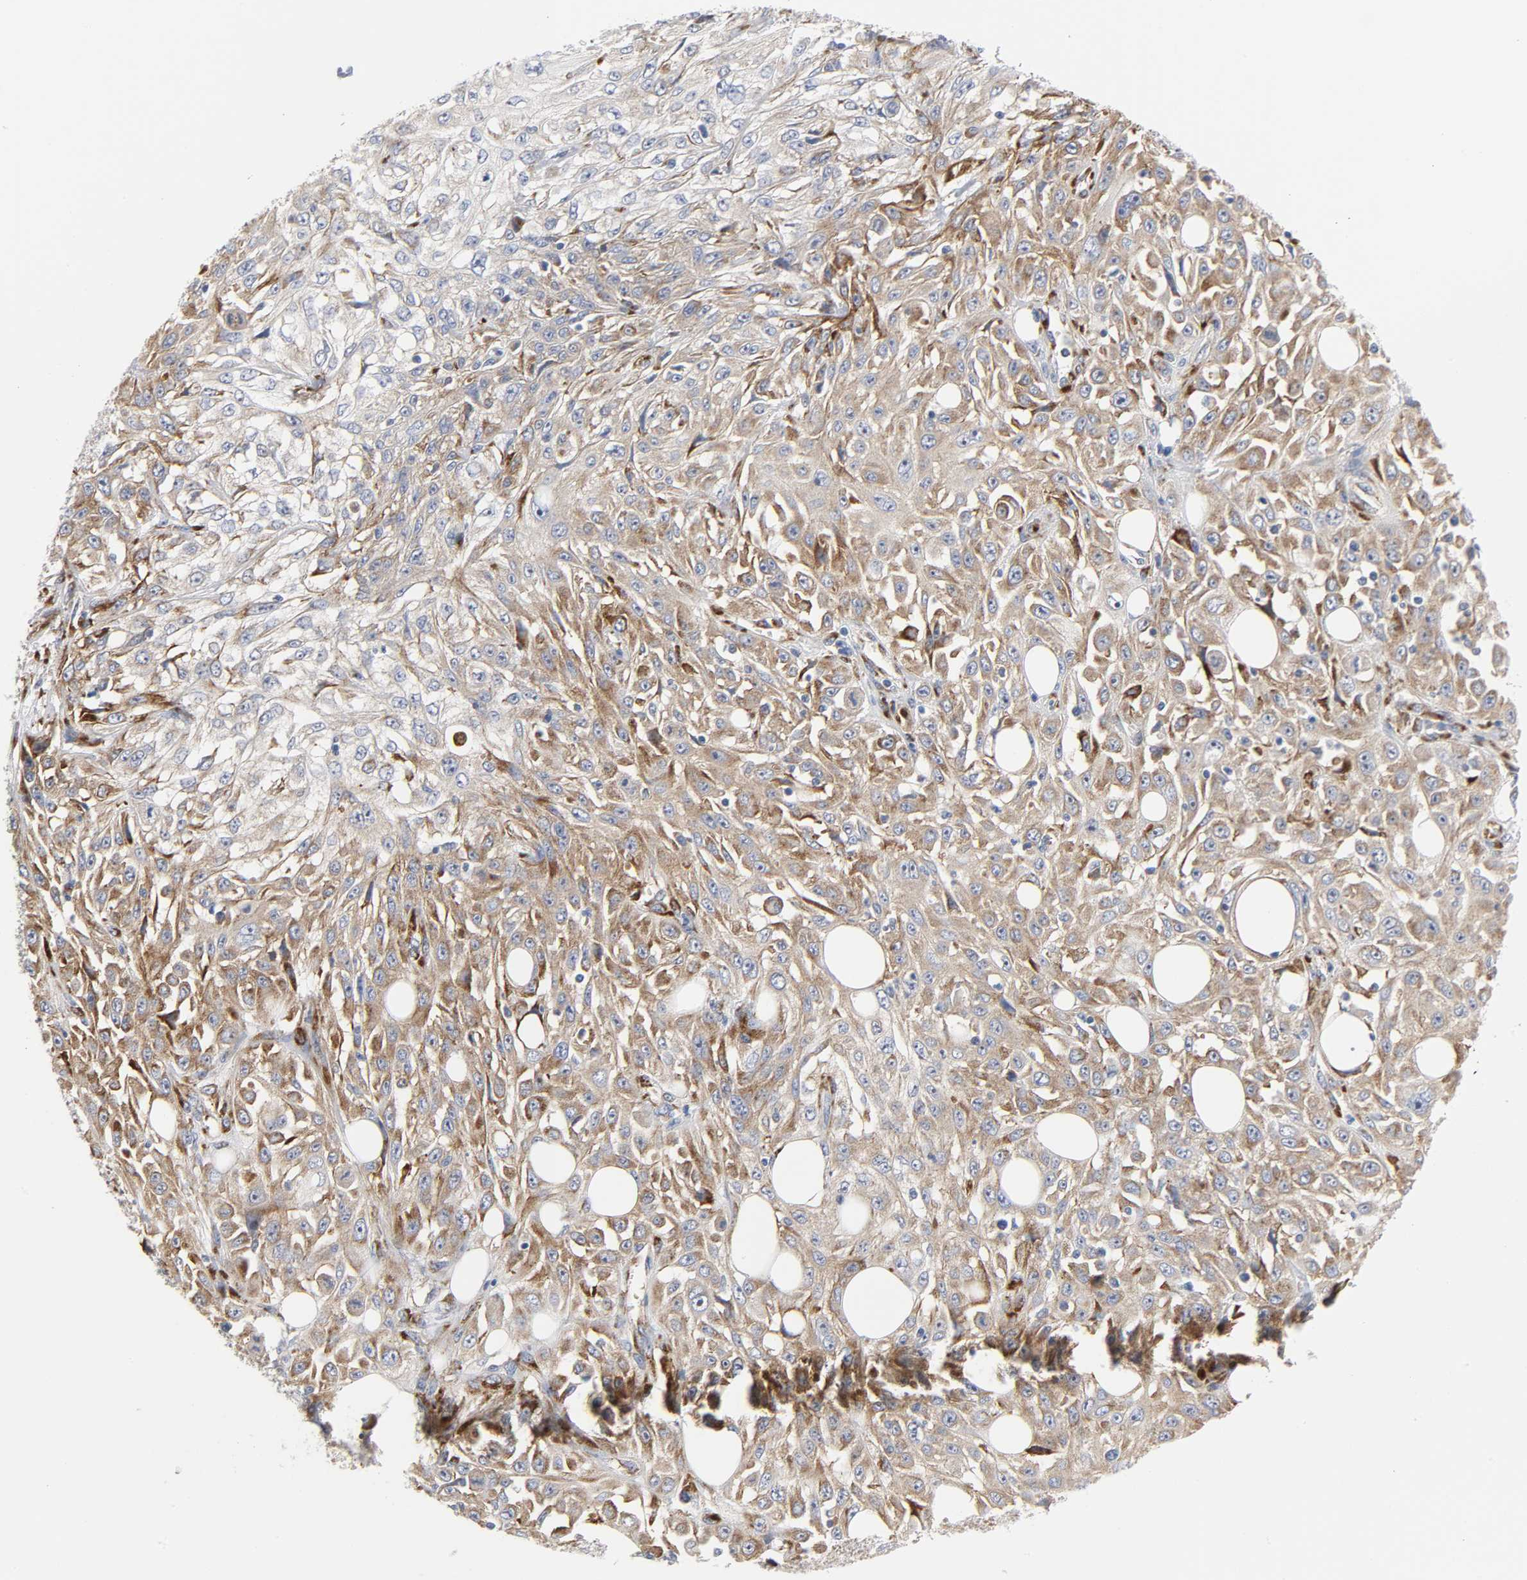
{"staining": {"intensity": "strong", "quantity": "25%-75%", "location": "cytoplasmic/membranous"}, "tissue": "skin cancer", "cell_type": "Tumor cells", "image_type": "cancer", "snomed": [{"axis": "morphology", "description": "Squamous cell carcinoma, NOS"}, {"axis": "topography", "description": "Skin"}], "caption": "Tumor cells show high levels of strong cytoplasmic/membranous positivity in about 25%-75% of cells in human squamous cell carcinoma (skin).", "gene": "REL", "patient": {"sex": "male", "age": 75}}